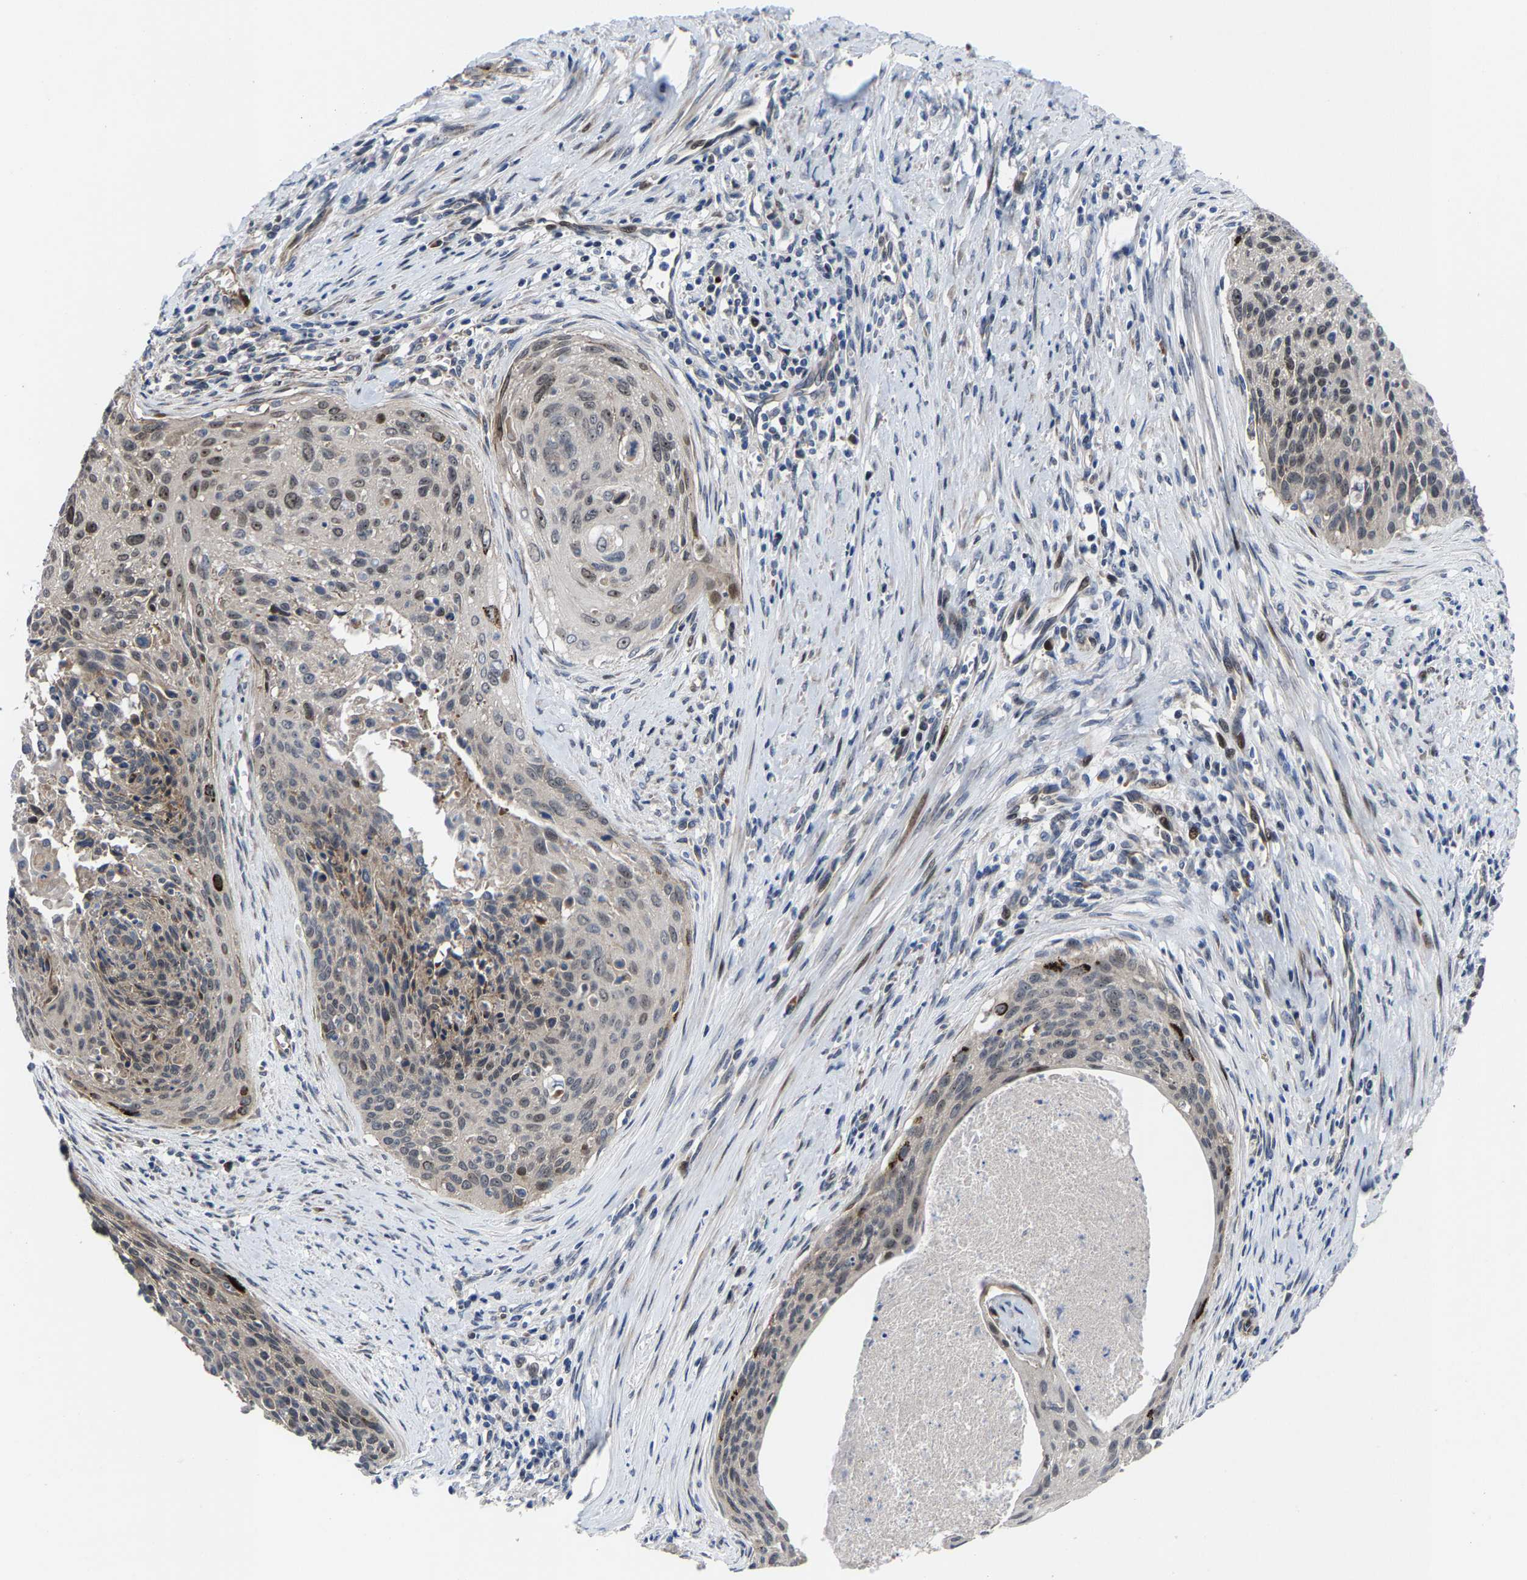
{"staining": {"intensity": "moderate", "quantity": "<25%", "location": "nuclear"}, "tissue": "cervical cancer", "cell_type": "Tumor cells", "image_type": "cancer", "snomed": [{"axis": "morphology", "description": "Squamous cell carcinoma, NOS"}, {"axis": "topography", "description": "Cervix"}], "caption": "Immunohistochemistry (IHC) histopathology image of cervical squamous cell carcinoma stained for a protein (brown), which reveals low levels of moderate nuclear expression in about <25% of tumor cells.", "gene": "HAUS6", "patient": {"sex": "female", "age": 55}}